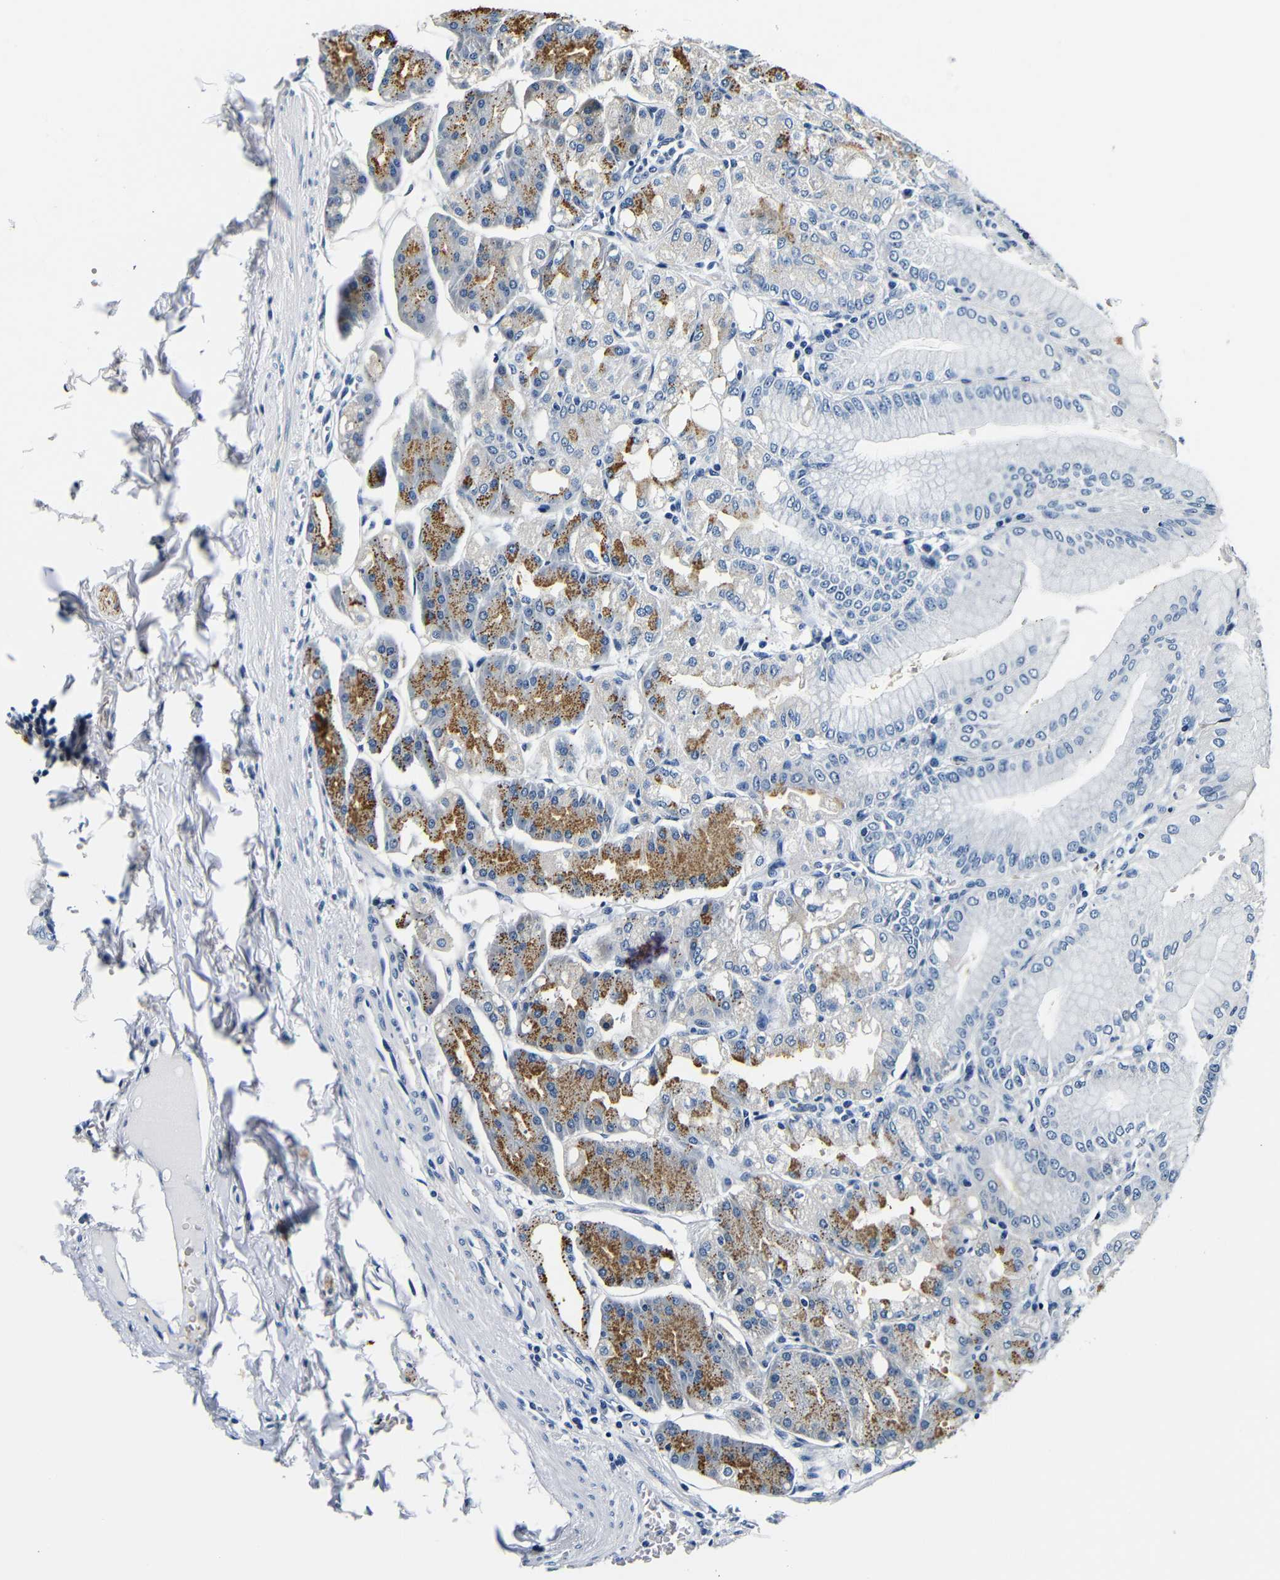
{"staining": {"intensity": "moderate", "quantity": "<25%", "location": "cytoplasmic/membranous"}, "tissue": "stomach", "cell_type": "Glandular cells", "image_type": "normal", "snomed": [{"axis": "morphology", "description": "Normal tissue, NOS"}, {"axis": "topography", "description": "Stomach, lower"}], "caption": "This image shows normal stomach stained with immunohistochemistry (IHC) to label a protein in brown. The cytoplasmic/membranous of glandular cells show moderate positivity for the protein. Nuclei are counter-stained blue.", "gene": "GP1BA", "patient": {"sex": "male", "age": 71}}